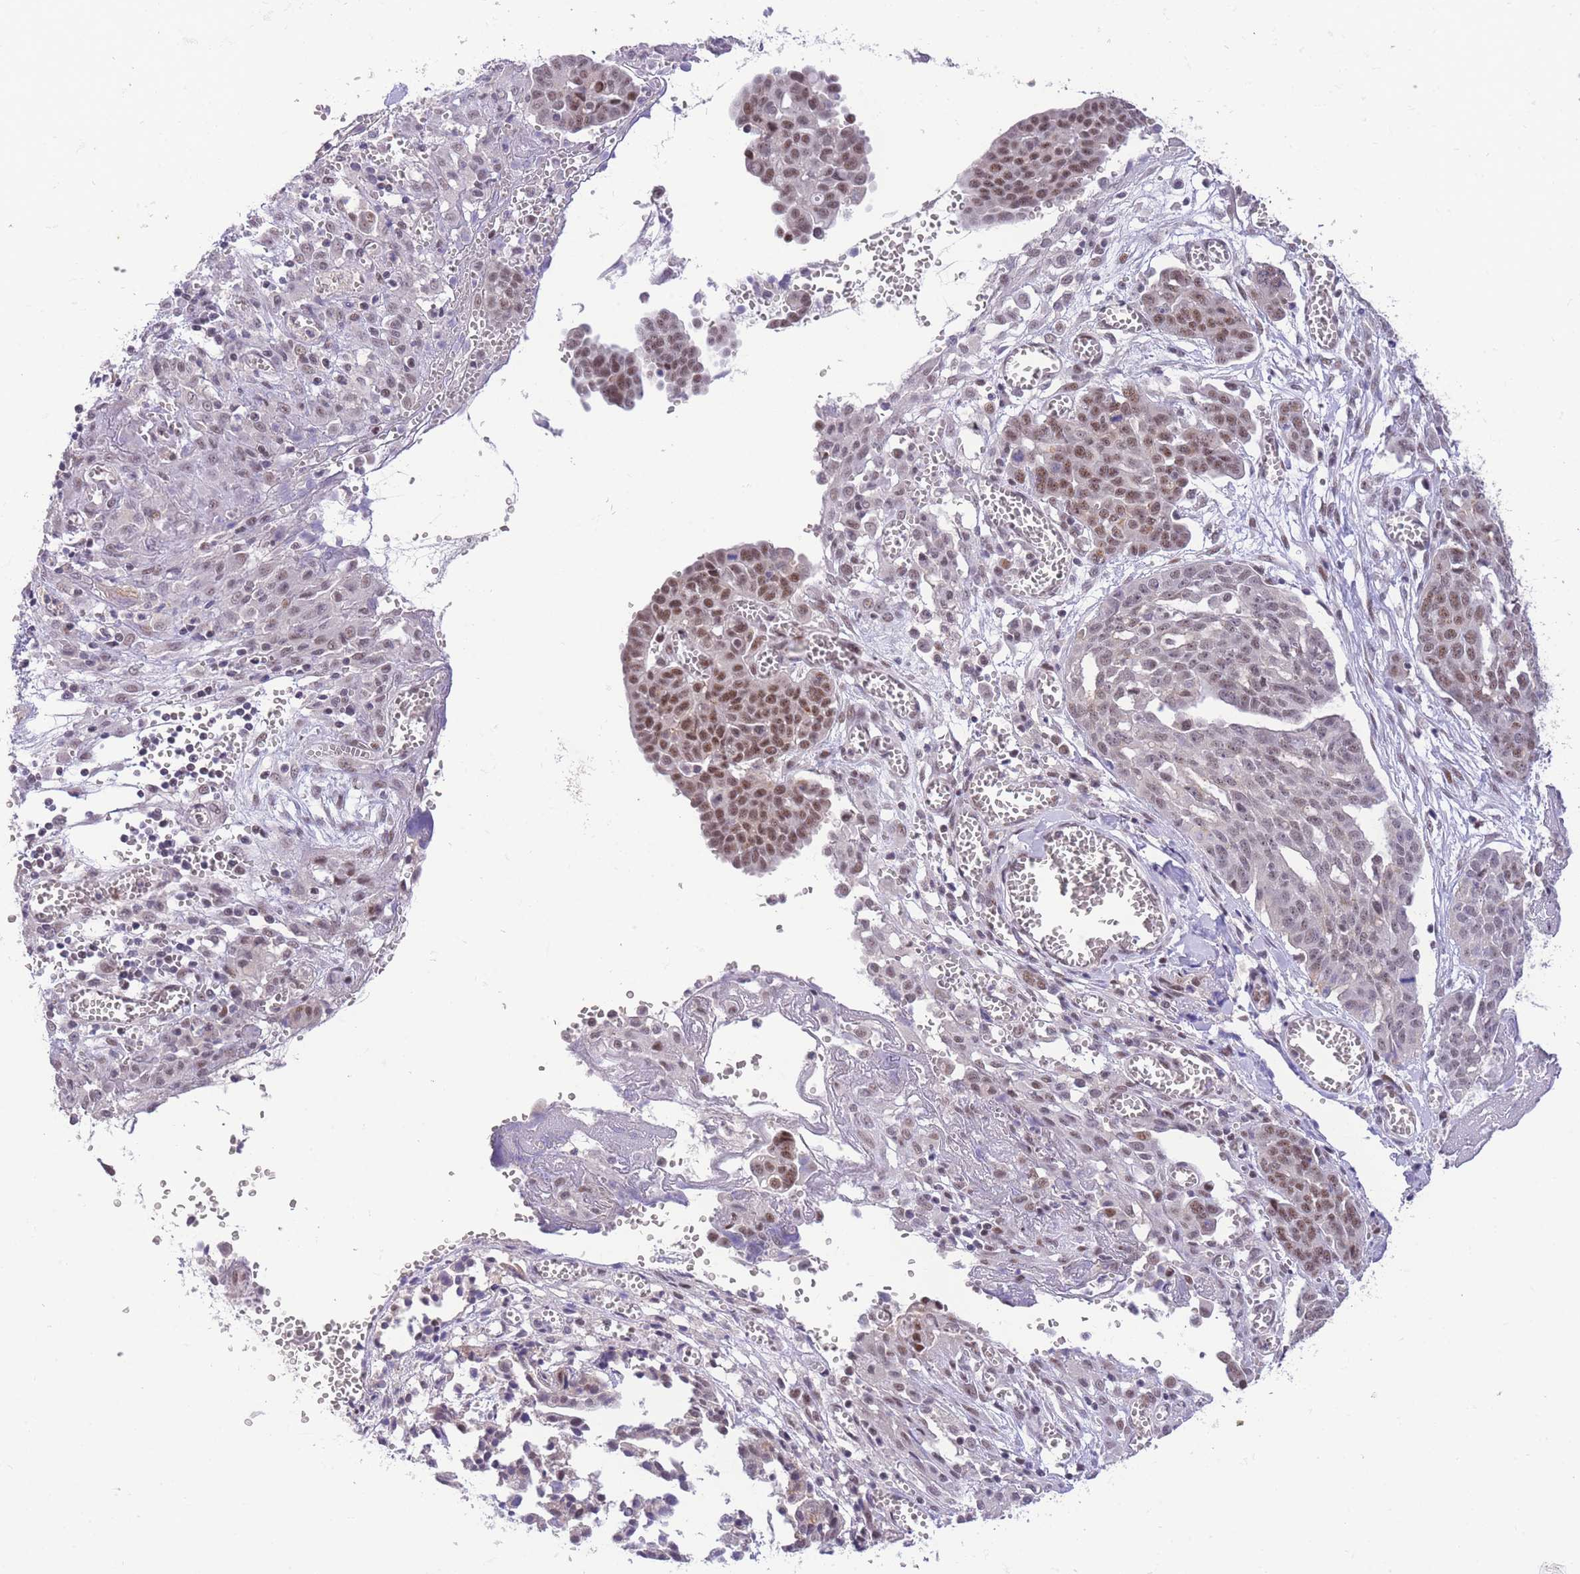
{"staining": {"intensity": "moderate", "quantity": "25%-75%", "location": "nuclear"}, "tissue": "ovarian cancer", "cell_type": "Tumor cells", "image_type": "cancer", "snomed": [{"axis": "morphology", "description": "Cystadenocarcinoma, serous, NOS"}, {"axis": "topography", "description": "Soft tissue"}, {"axis": "topography", "description": "Ovary"}], "caption": "Ovarian cancer (serous cystadenocarcinoma) tissue displays moderate nuclear positivity in approximately 25%-75% of tumor cells", "gene": "SLC35F2", "patient": {"sex": "female", "age": 57}}